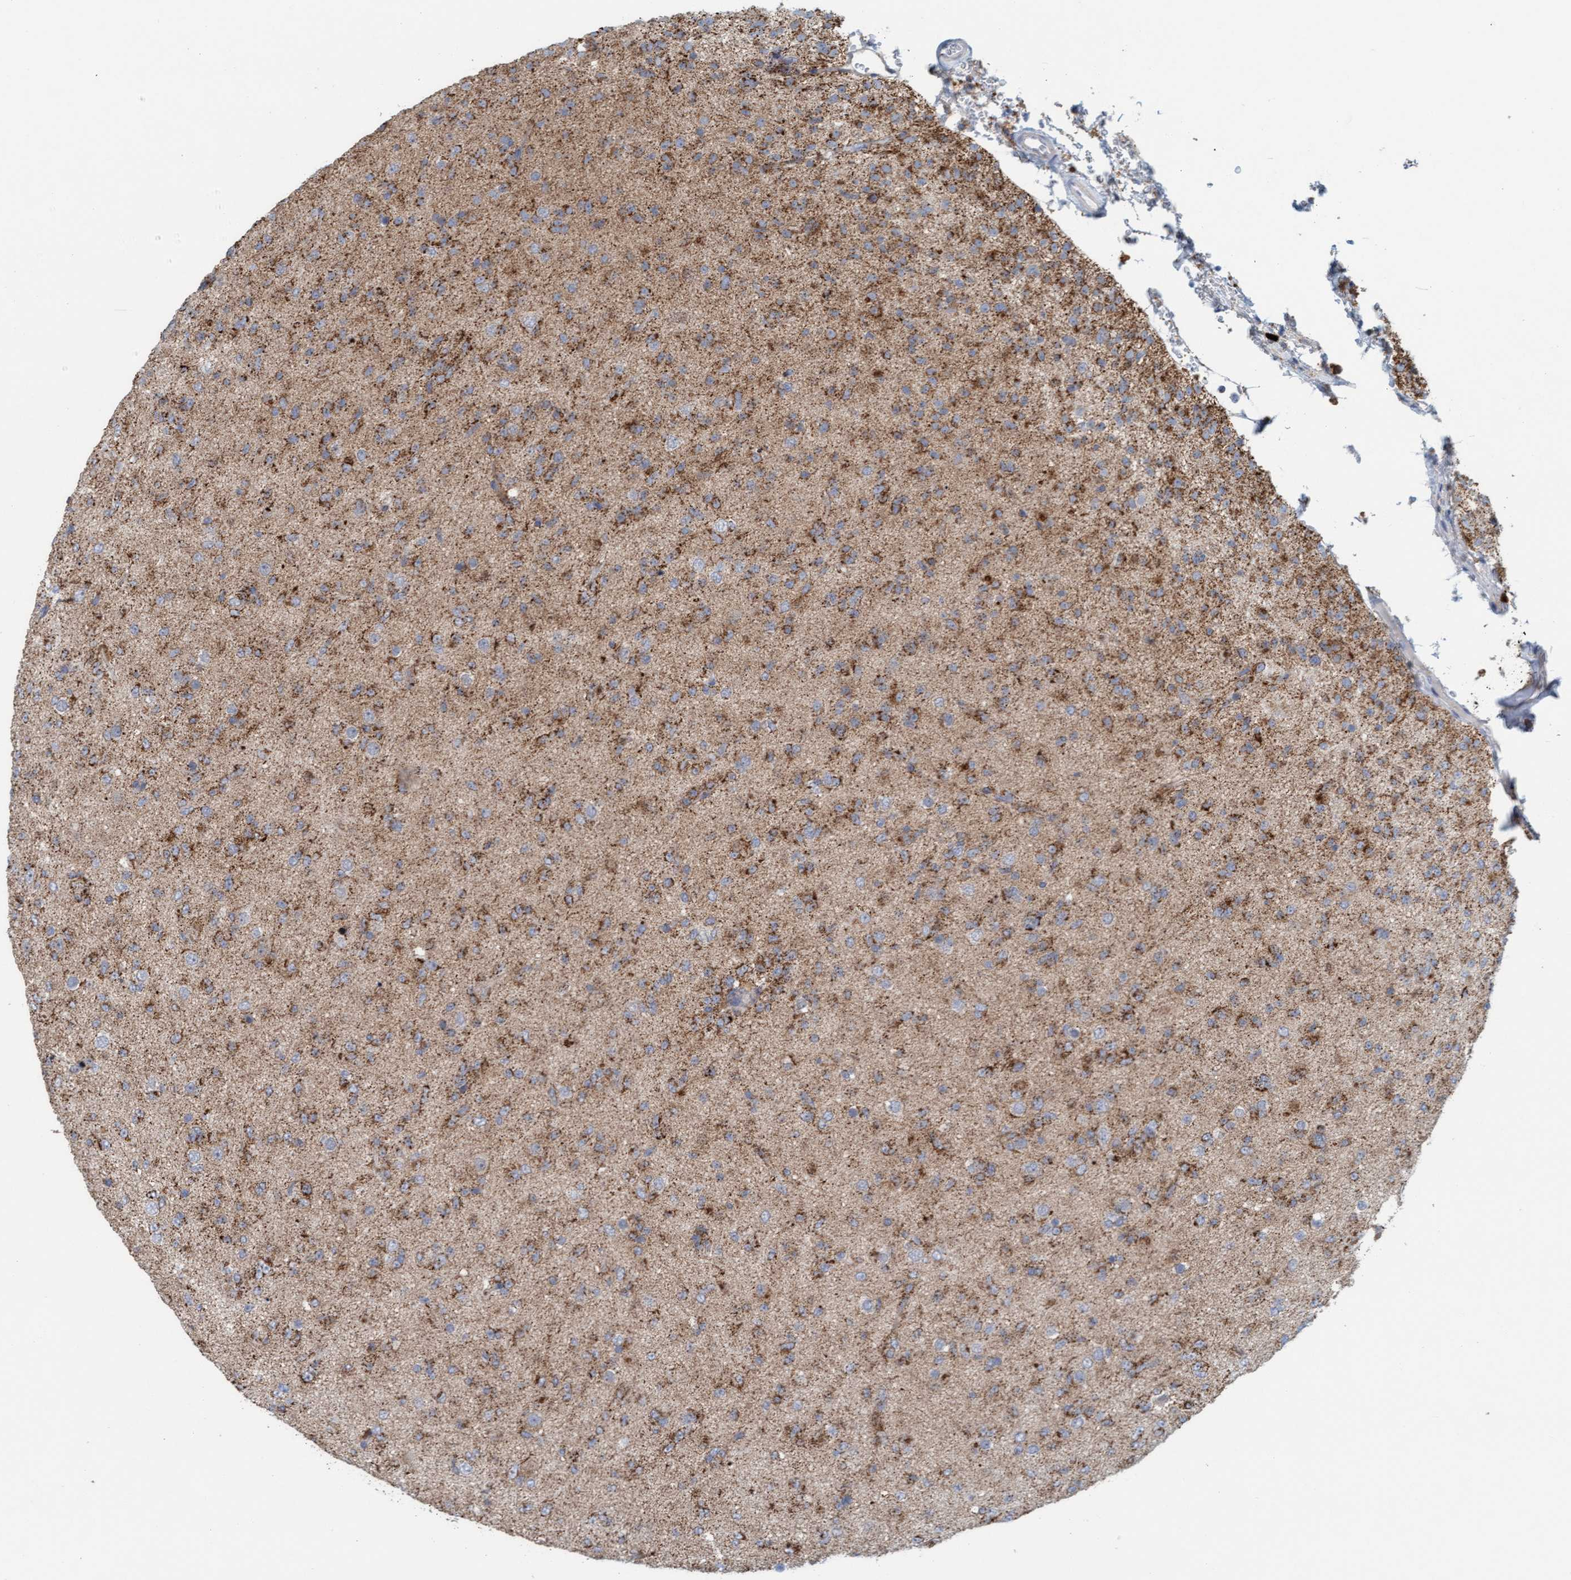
{"staining": {"intensity": "moderate", "quantity": "25%-75%", "location": "cytoplasmic/membranous"}, "tissue": "glioma", "cell_type": "Tumor cells", "image_type": "cancer", "snomed": [{"axis": "morphology", "description": "Glioma, malignant, Low grade"}, {"axis": "topography", "description": "Brain"}], "caption": "Human malignant low-grade glioma stained for a protein (brown) displays moderate cytoplasmic/membranous positive expression in approximately 25%-75% of tumor cells.", "gene": "B9D1", "patient": {"sex": "male", "age": 65}}